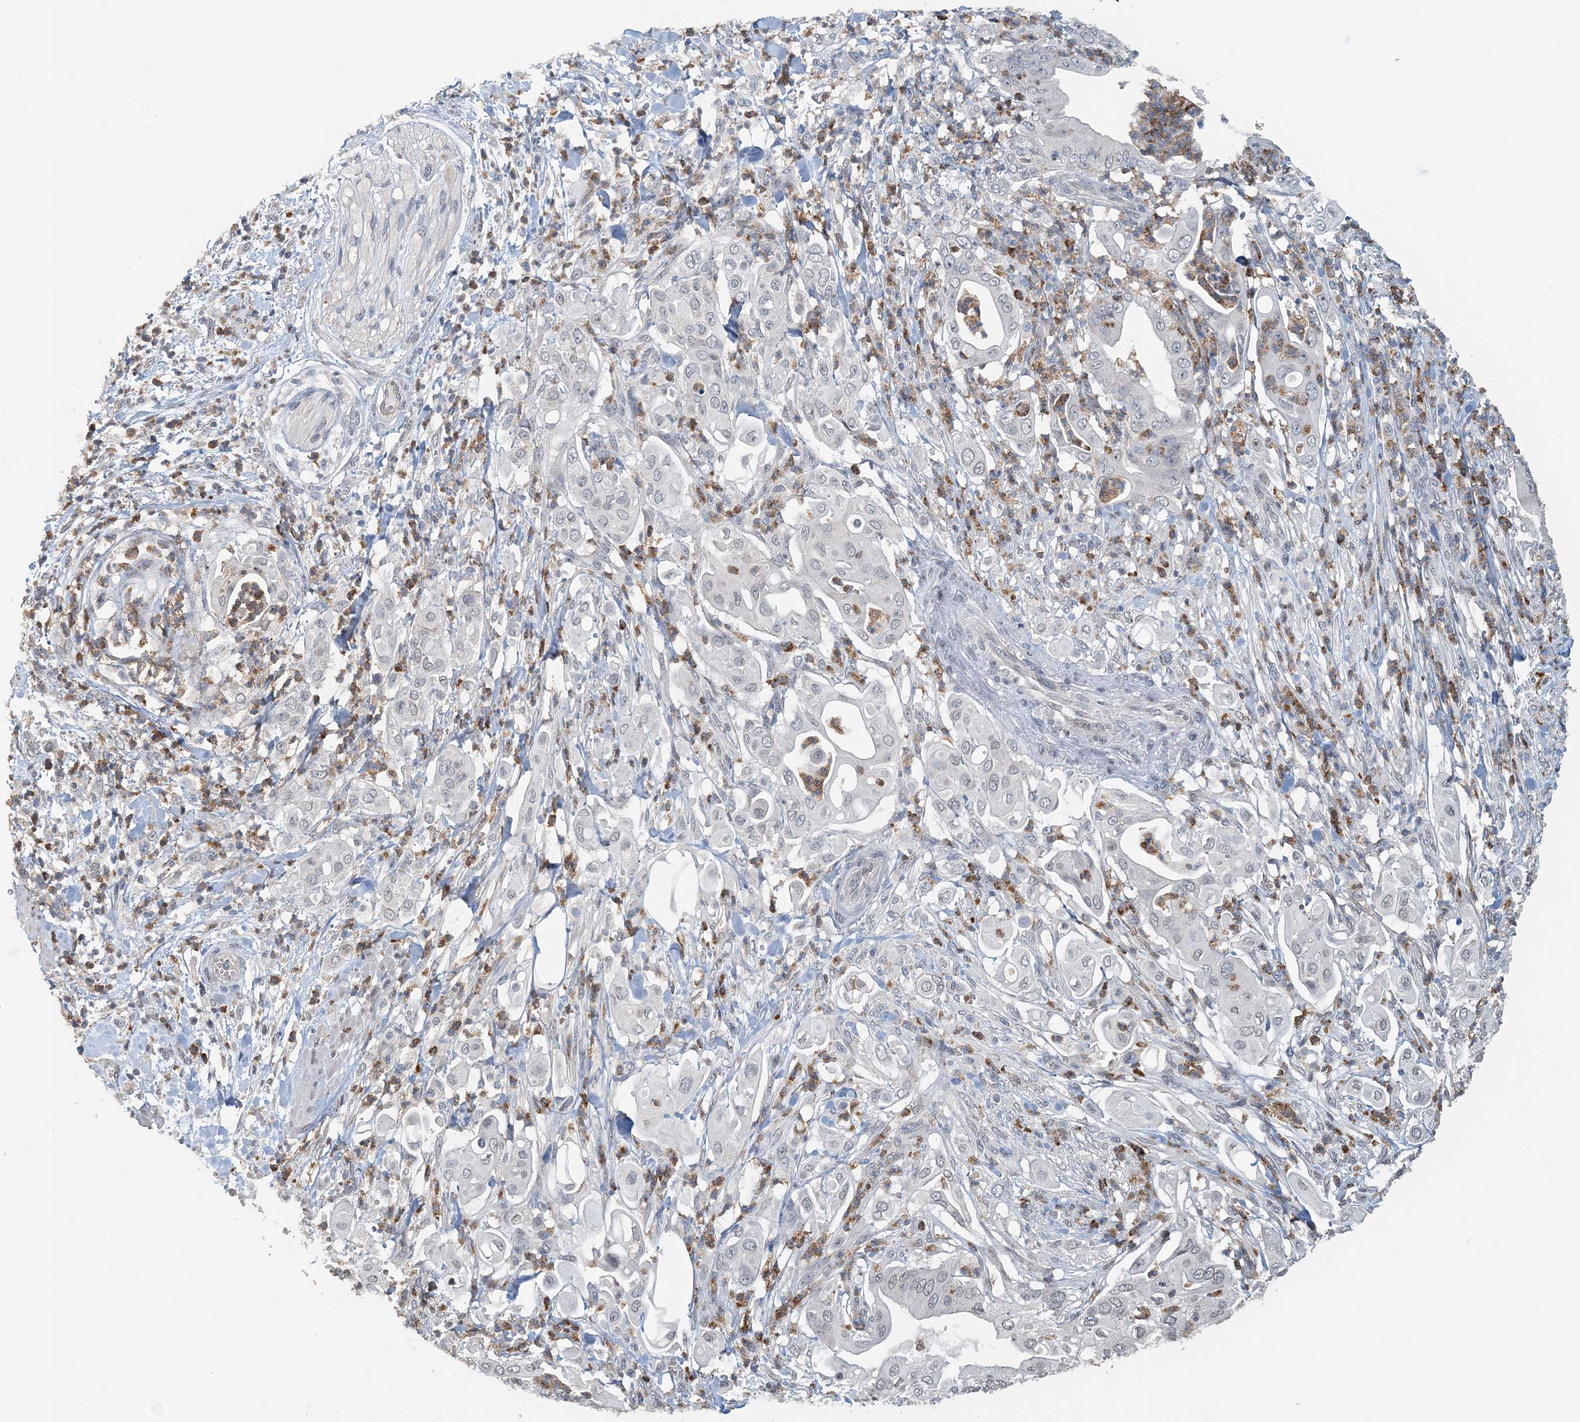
{"staining": {"intensity": "negative", "quantity": "none", "location": "none"}, "tissue": "pancreatic cancer", "cell_type": "Tumor cells", "image_type": "cancer", "snomed": [{"axis": "morphology", "description": "Adenocarcinoma, NOS"}, {"axis": "topography", "description": "Pancreas"}], "caption": "A high-resolution histopathology image shows immunohistochemistry staining of adenocarcinoma (pancreatic), which reveals no significant positivity in tumor cells.", "gene": "FAM110A", "patient": {"sex": "female", "age": 77}}